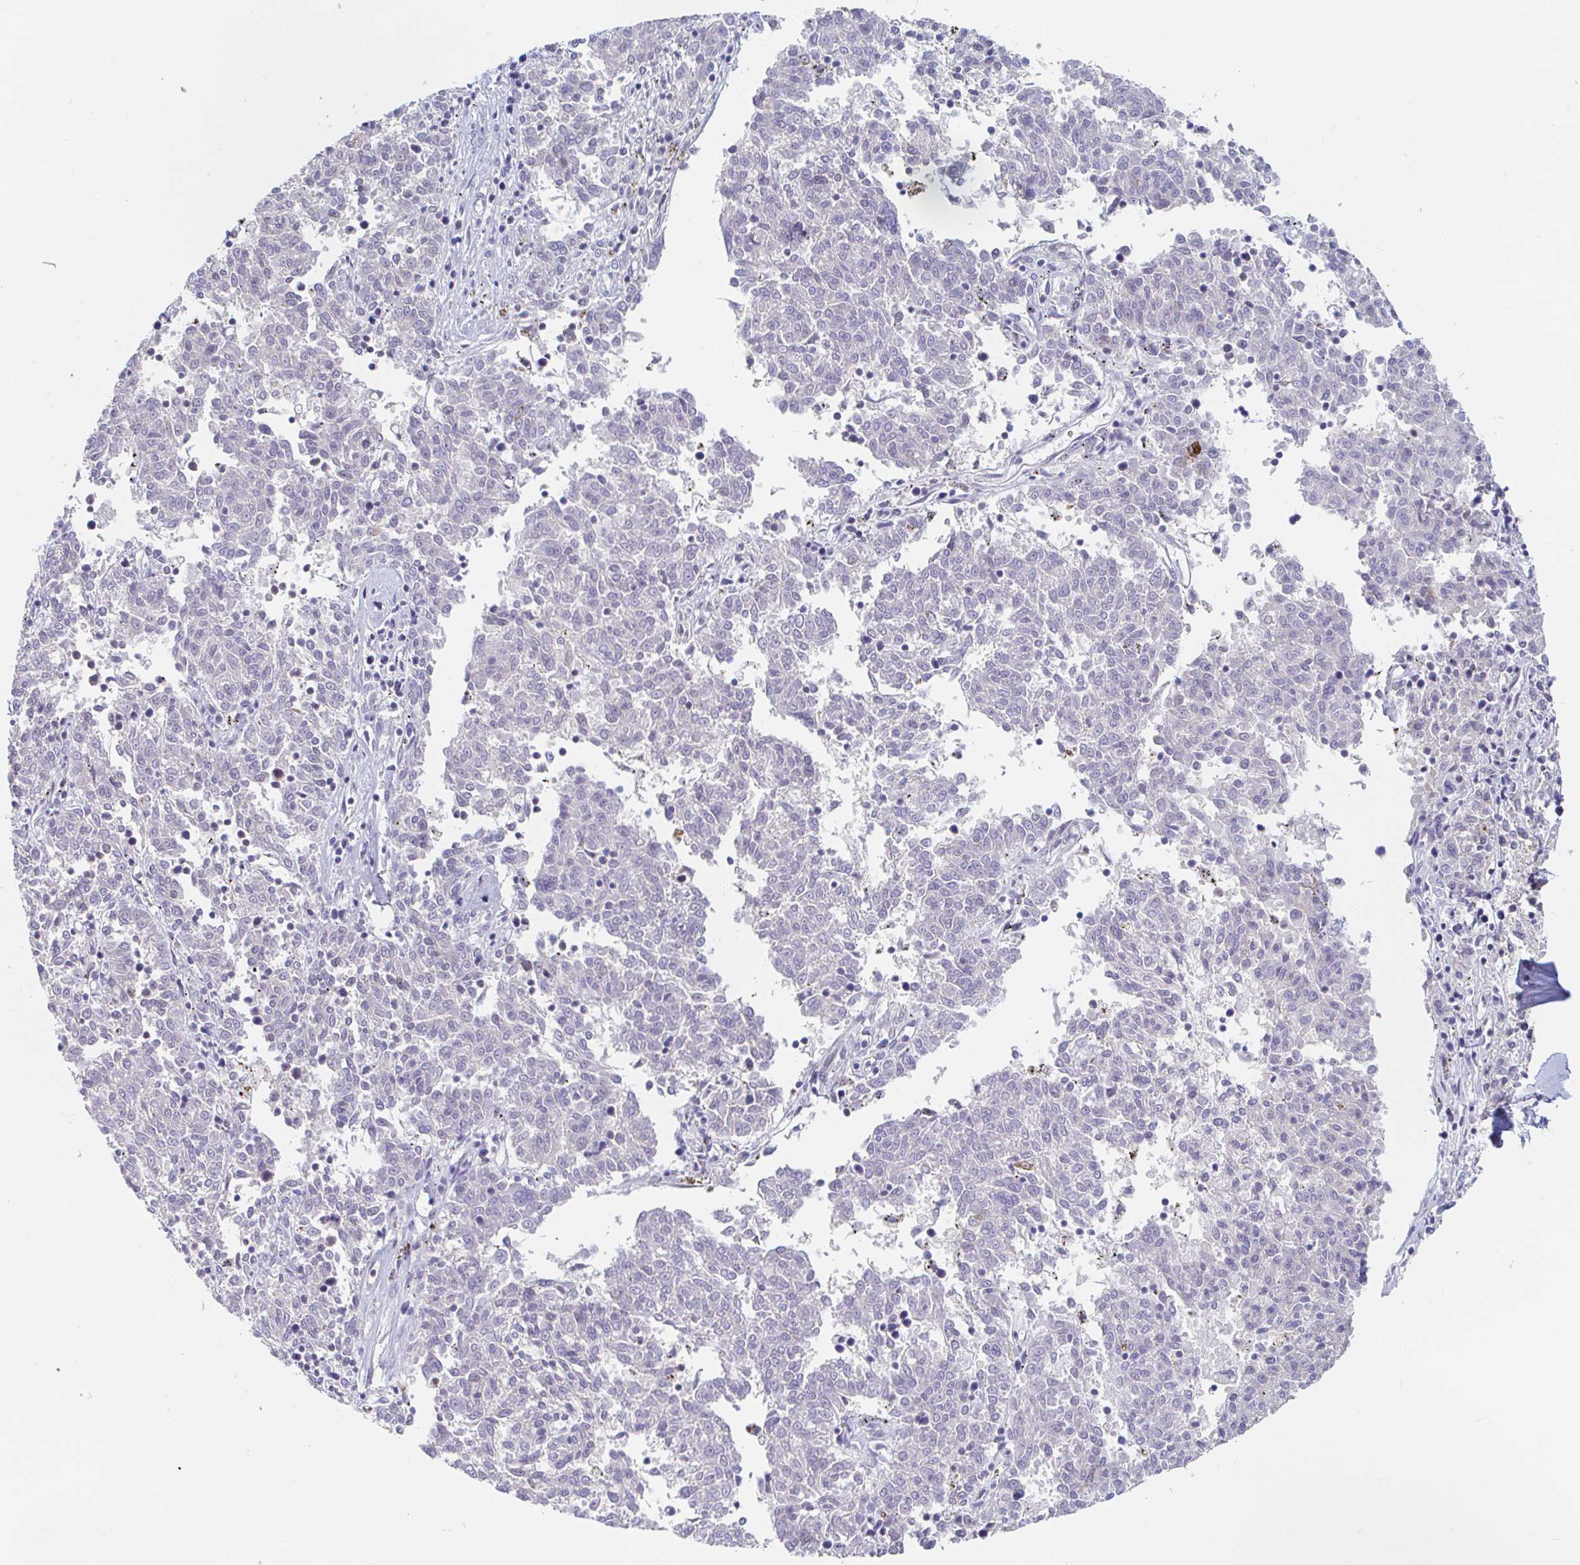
{"staining": {"intensity": "negative", "quantity": "none", "location": "none"}, "tissue": "melanoma", "cell_type": "Tumor cells", "image_type": "cancer", "snomed": [{"axis": "morphology", "description": "Malignant melanoma, NOS"}, {"axis": "topography", "description": "Skin"}], "caption": "Protein analysis of malignant melanoma exhibits no significant staining in tumor cells.", "gene": "RBMX", "patient": {"sex": "female", "age": 72}}